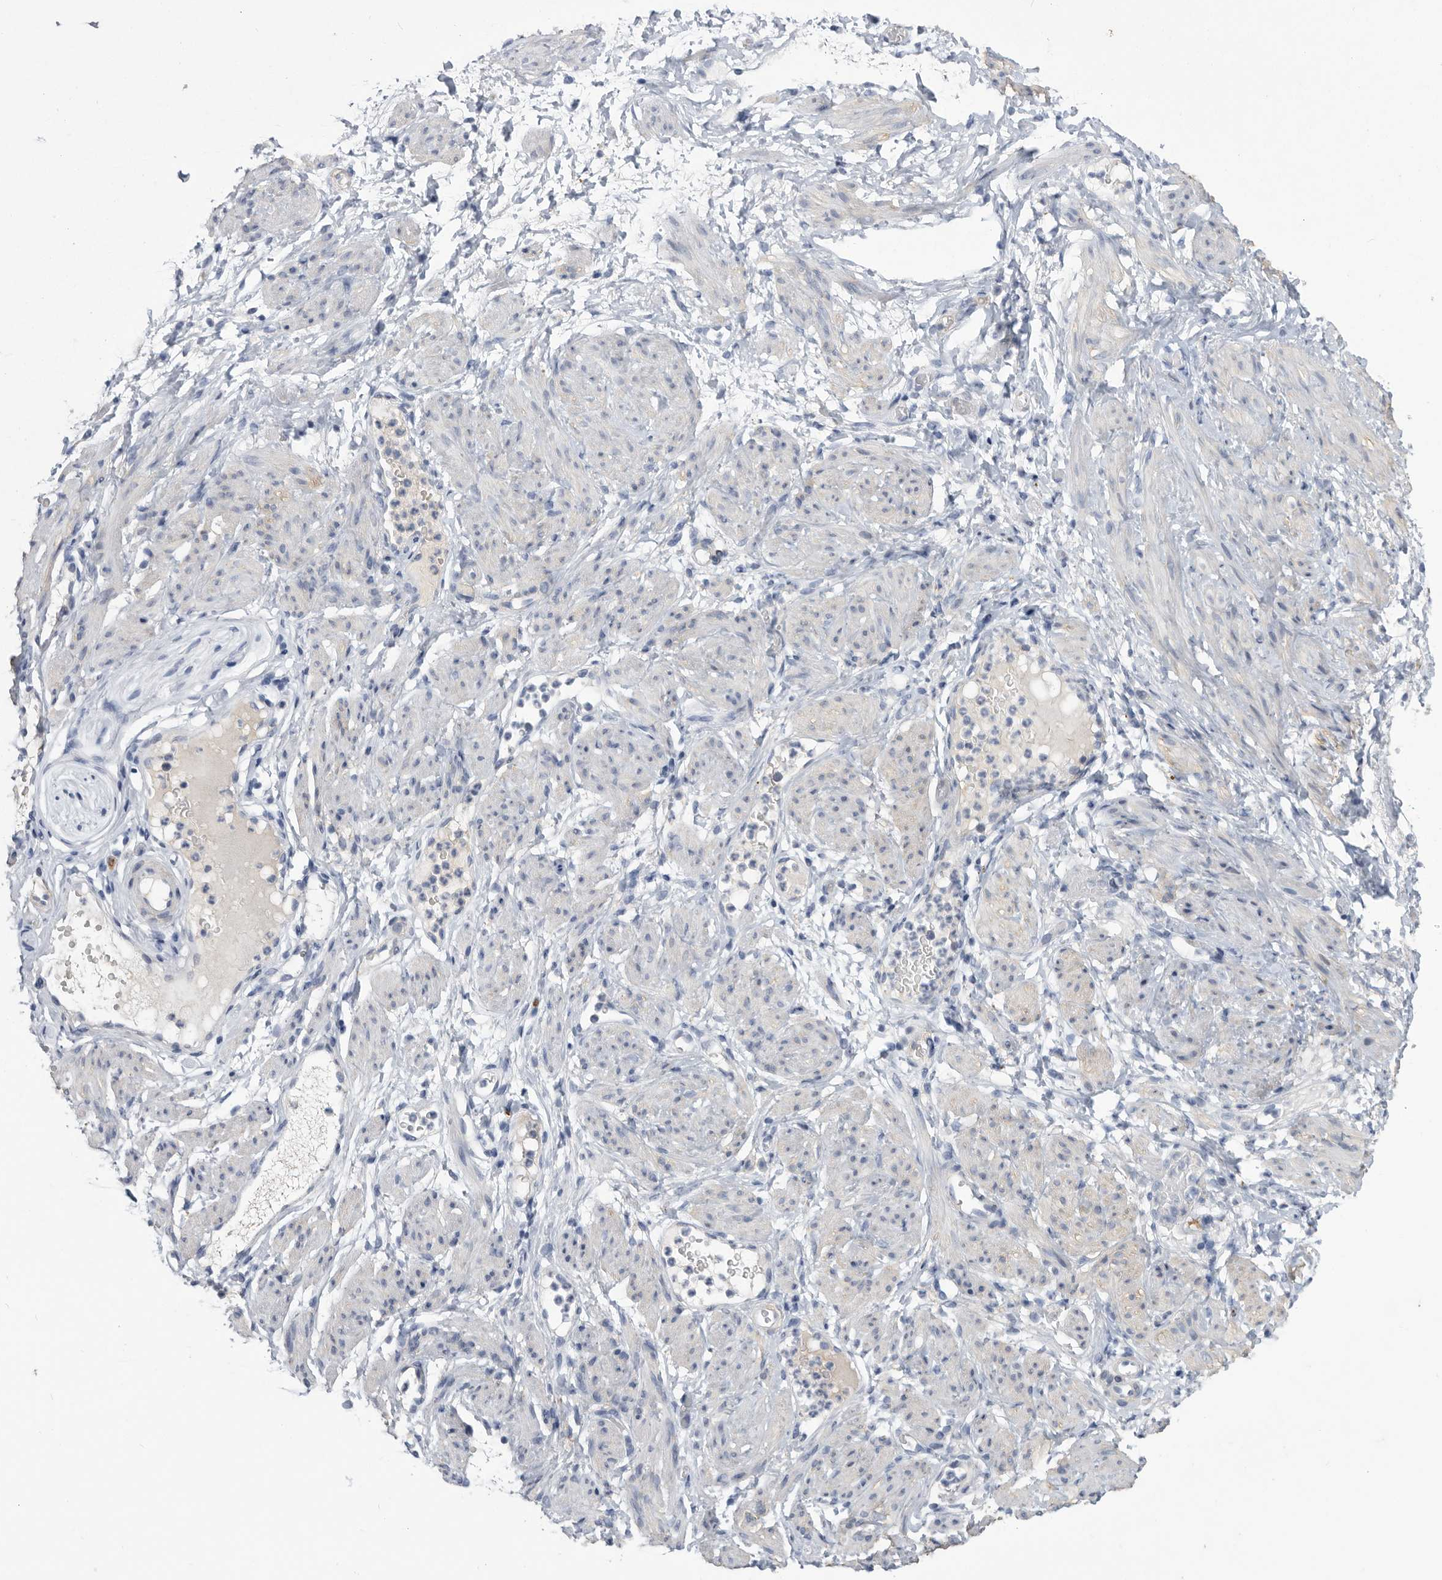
{"staining": {"intensity": "negative", "quantity": "none", "location": "none"}, "tissue": "soft tissue", "cell_type": "Fibroblasts", "image_type": "normal", "snomed": [{"axis": "morphology", "description": "Normal tissue, NOS"}, {"axis": "topography", "description": "Smooth muscle"}, {"axis": "topography", "description": "Peripheral nerve tissue"}], "caption": "IHC photomicrograph of benign soft tissue stained for a protein (brown), which demonstrates no positivity in fibroblasts.", "gene": "BTBD6", "patient": {"sex": "female", "age": 39}}